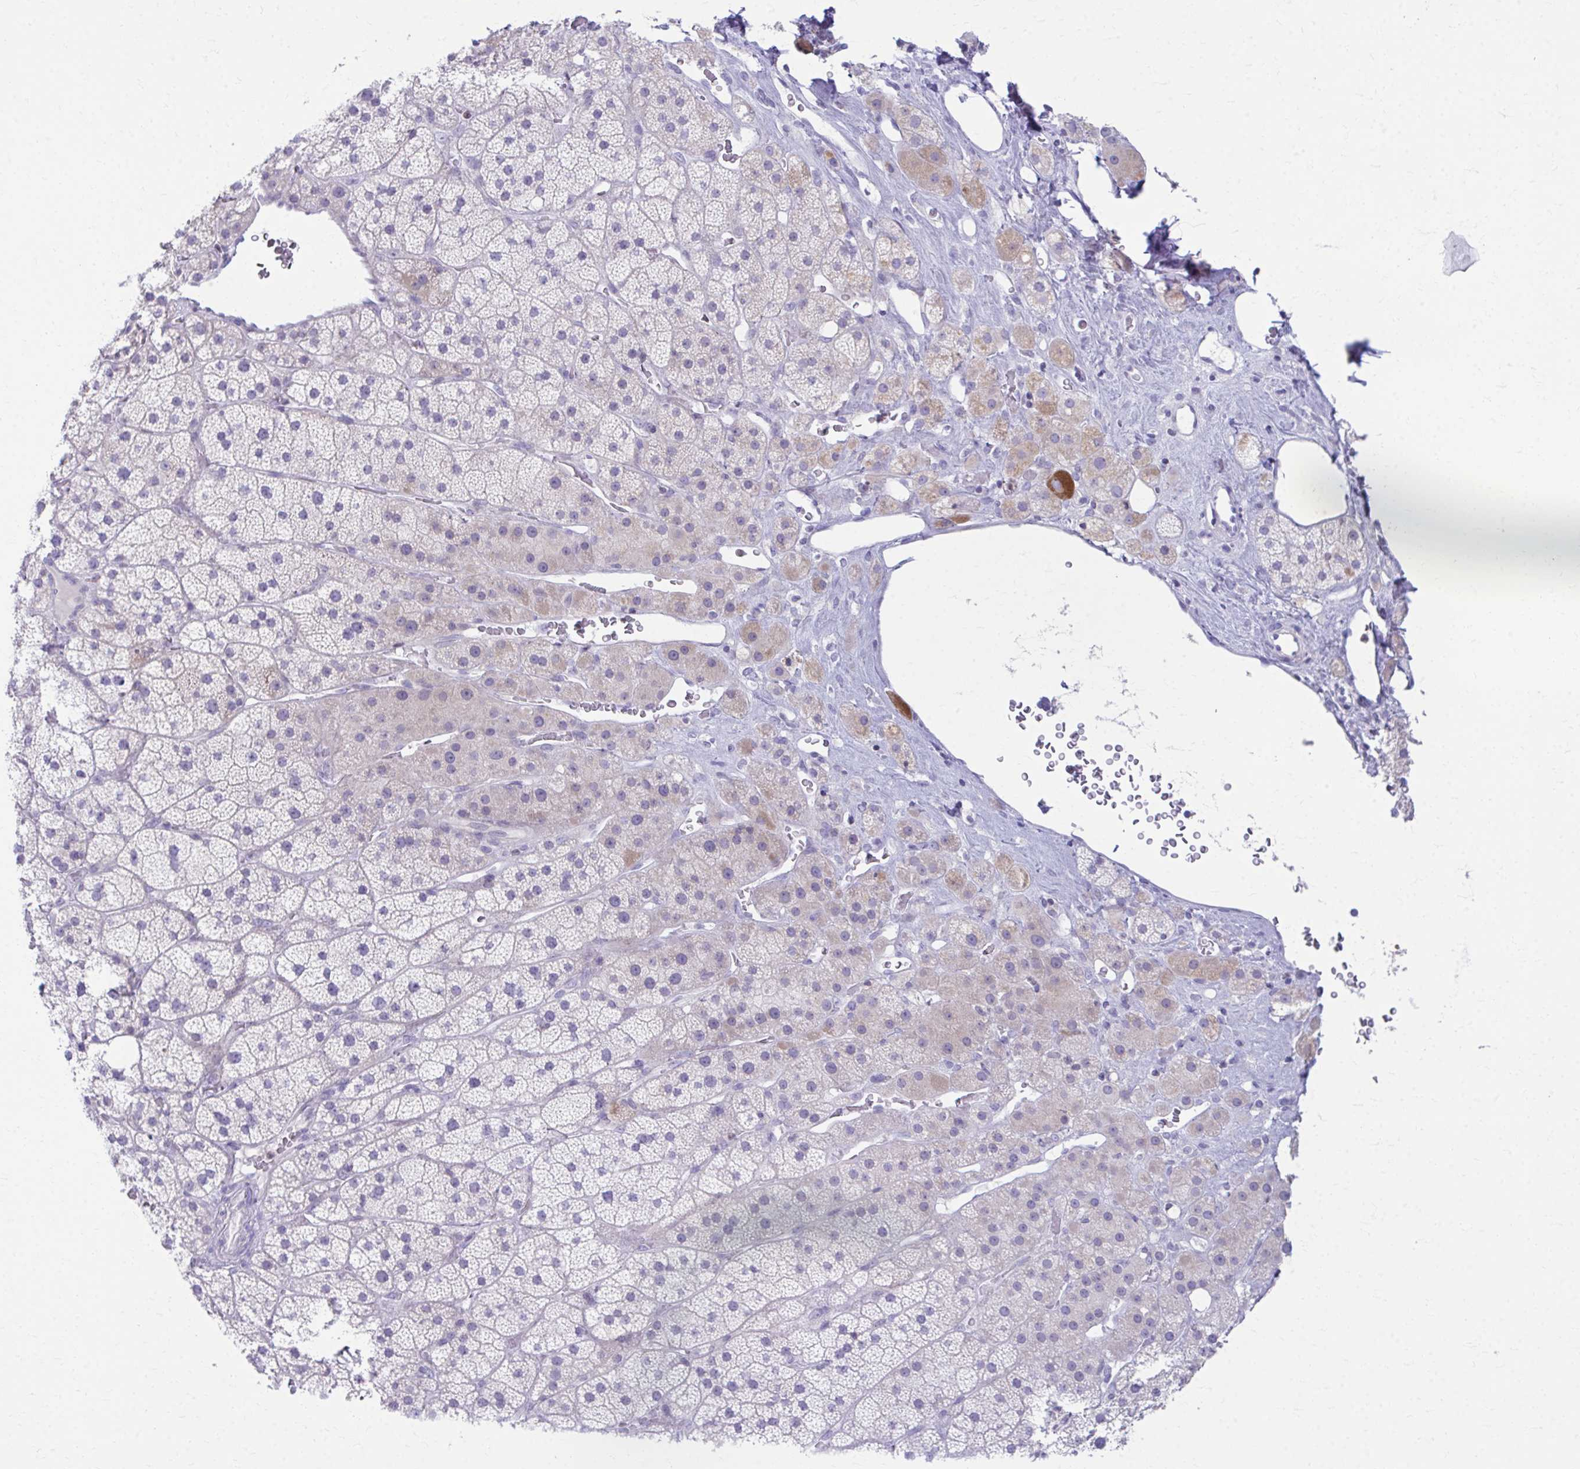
{"staining": {"intensity": "moderate", "quantity": "<25%", "location": "cytoplasmic/membranous"}, "tissue": "adrenal gland", "cell_type": "Glandular cells", "image_type": "normal", "snomed": [{"axis": "morphology", "description": "Normal tissue, NOS"}, {"axis": "topography", "description": "Adrenal gland"}], "caption": "Normal adrenal gland reveals moderate cytoplasmic/membranous staining in approximately <25% of glandular cells, visualized by immunohistochemistry.", "gene": "OR7A5", "patient": {"sex": "male", "age": 57}}